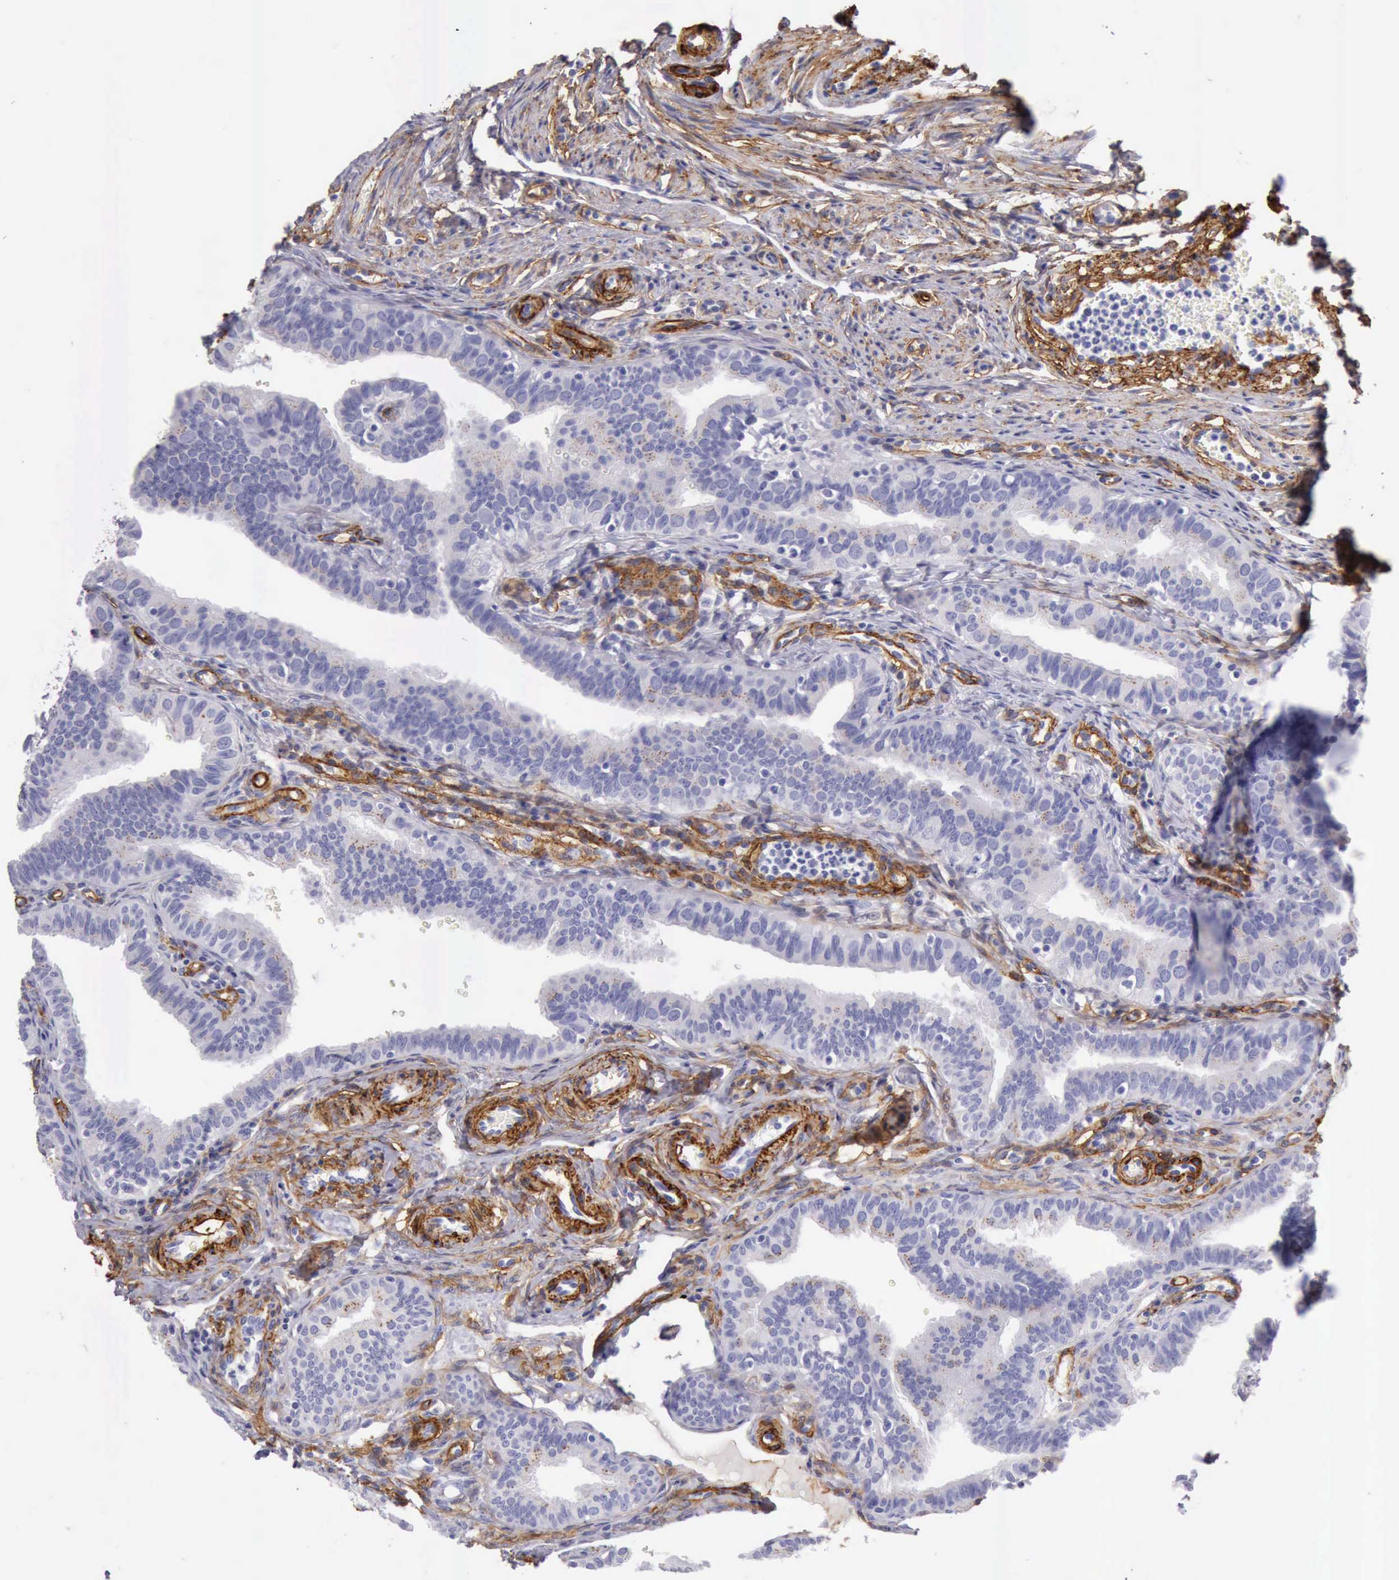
{"staining": {"intensity": "moderate", "quantity": "<25%", "location": "cytoplasmic/membranous"}, "tissue": "fallopian tube", "cell_type": "Glandular cells", "image_type": "normal", "snomed": [{"axis": "morphology", "description": "Normal tissue, NOS"}, {"axis": "topography", "description": "Fallopian tube"}, {"axis": "topography", "description": "Ovary"}], "caption": "Protein expression analysis of benign fallopian tube shows moderate cytoplasmic/membranous staining in about <25% of glandular cells.", "gene": "AOC3", "patient": {"sex": "female", "age": 51}}